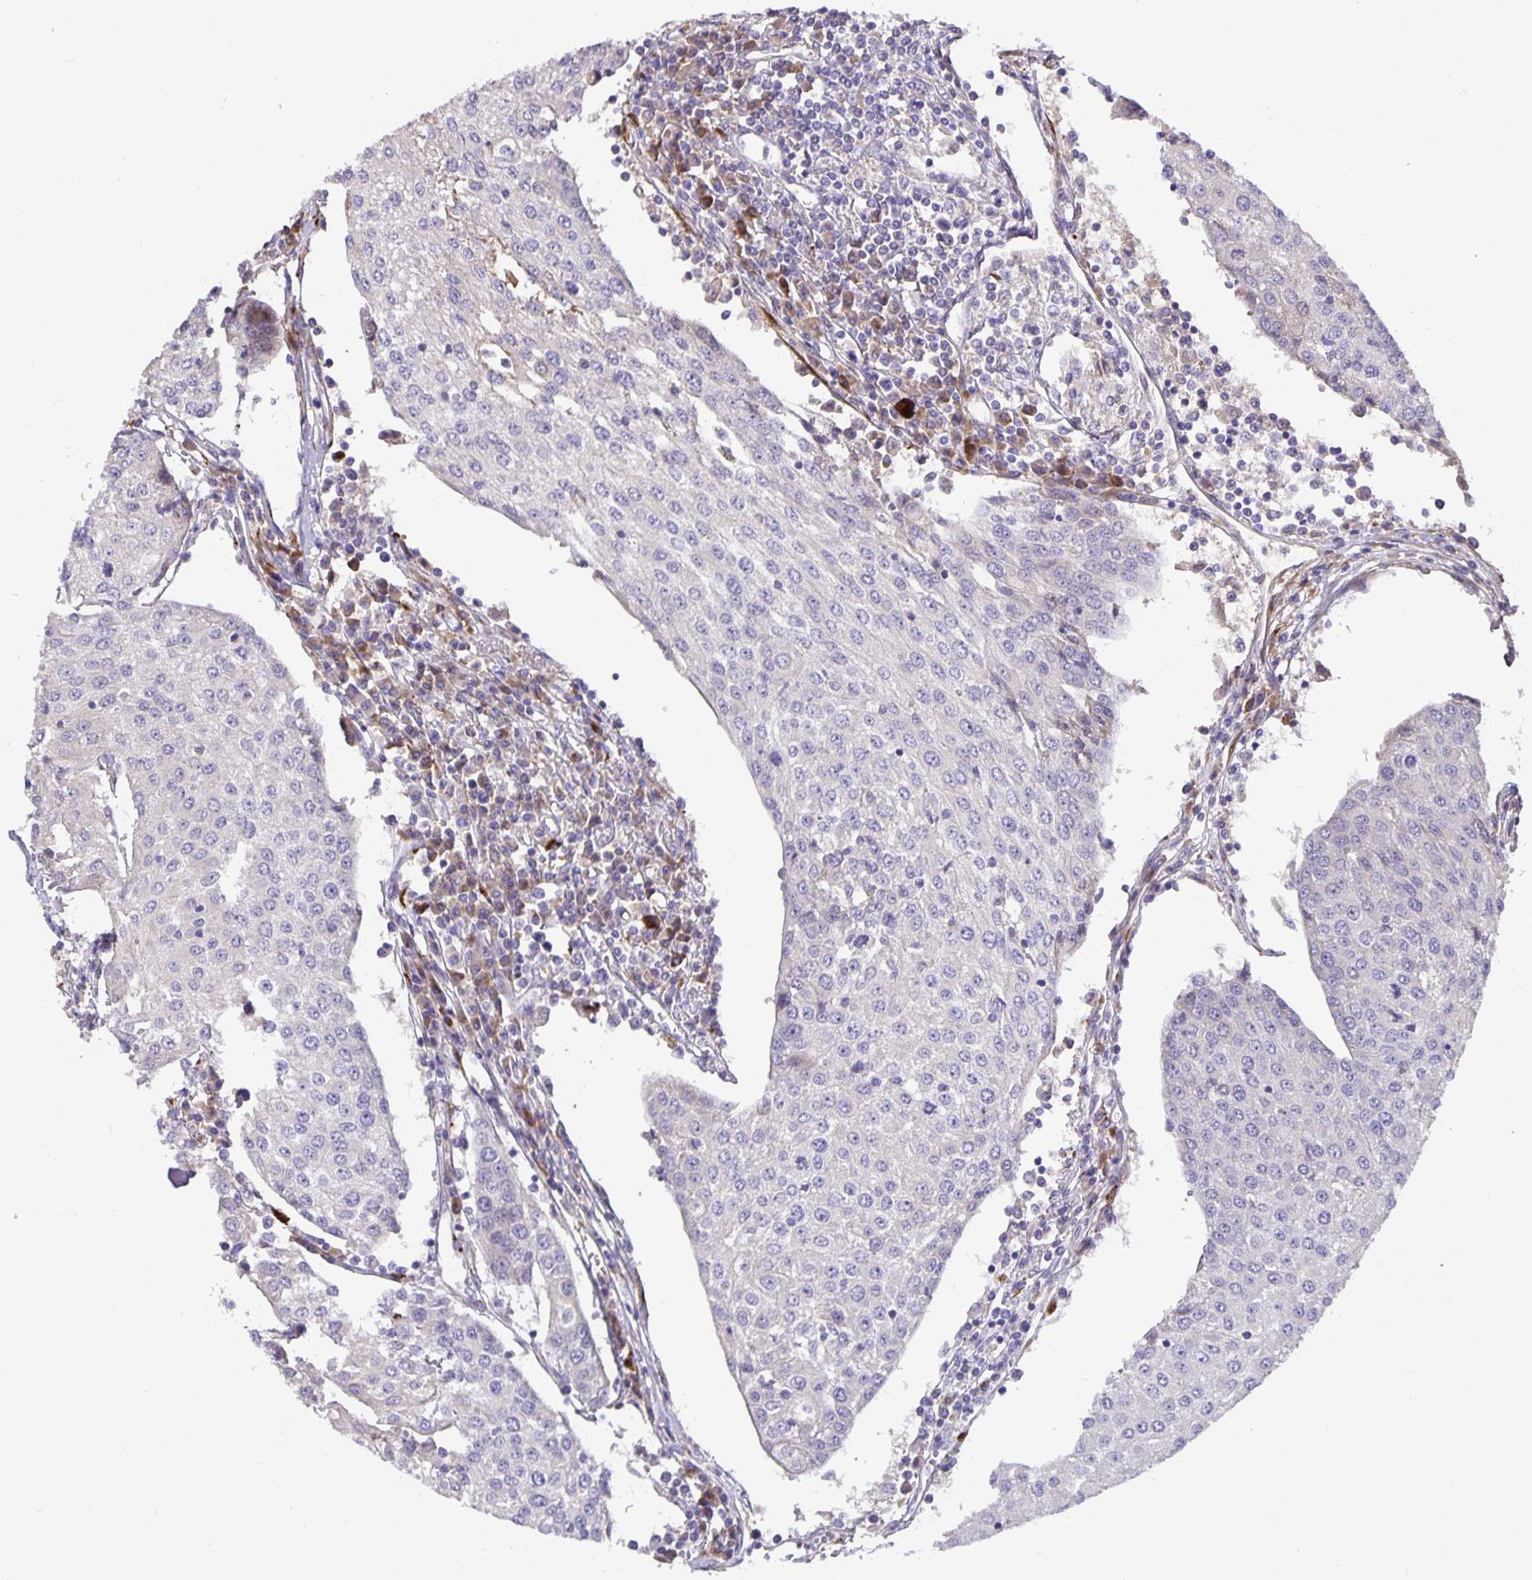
{"staining": {"intensity": "negative", "quantity": "none", "location": "none"}, "tissue": "urothelial cancer", "cell_type": "Tumor cells", "image_type": "cancer", "snomed": [{"axis": "morphology", "description": "Urothelial carcinoma, High grade"}, {"axis": "topography", "description": "Urinary bladder"}], "caption": "Image shows no protein positivity in tumor cells of high-grade urothelial carcinoma tissue.", "gene": "EML6", "patient": {"sex": "female", "age": 85}}